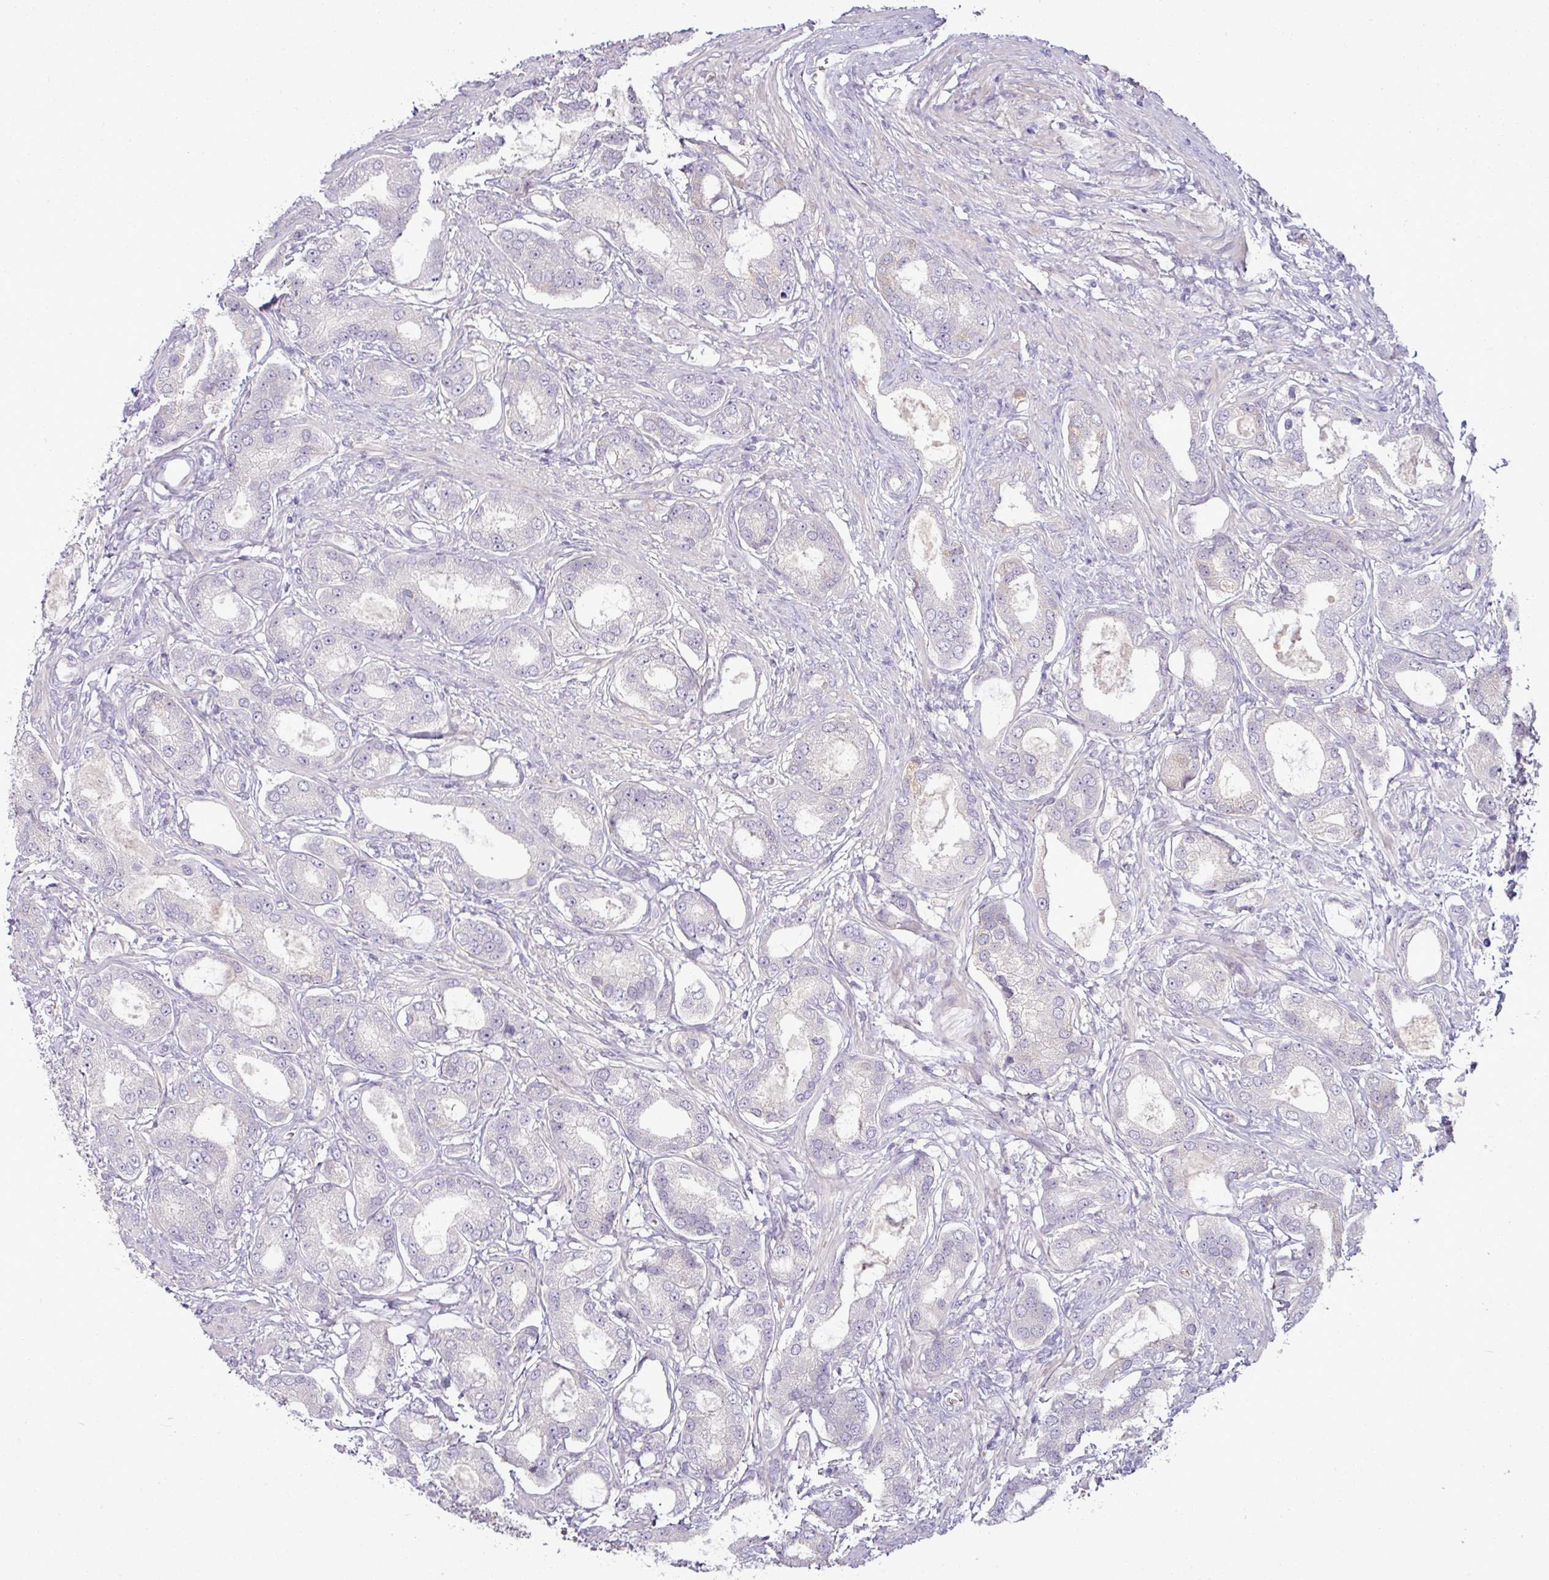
{"staining": {"intensity": "negative", "quantity": "none", "location": "none"}, "tissue": "prostate cancer", "cell_type": "Tumor cells", "image_type": "cancer", "snomed": [{"axis": "morphology", "description": "Adenocarcinoma, High grade"}, {"axis": "topography", "description": "Prostate"}], "caption": "DAB immunohistochemical staining of human prostate adenocarcinoma (high-grade) reveals no significant staining in tumor cells. Brightfield microscopy of immunohistochemistry (IHC) stained with DAB (3,3'-diaminobenzidine) (brown) and hematoxylin (blue), captured at high magnification.", "gene": "APOM", "patient": {"sex": "male", "age": 69}}